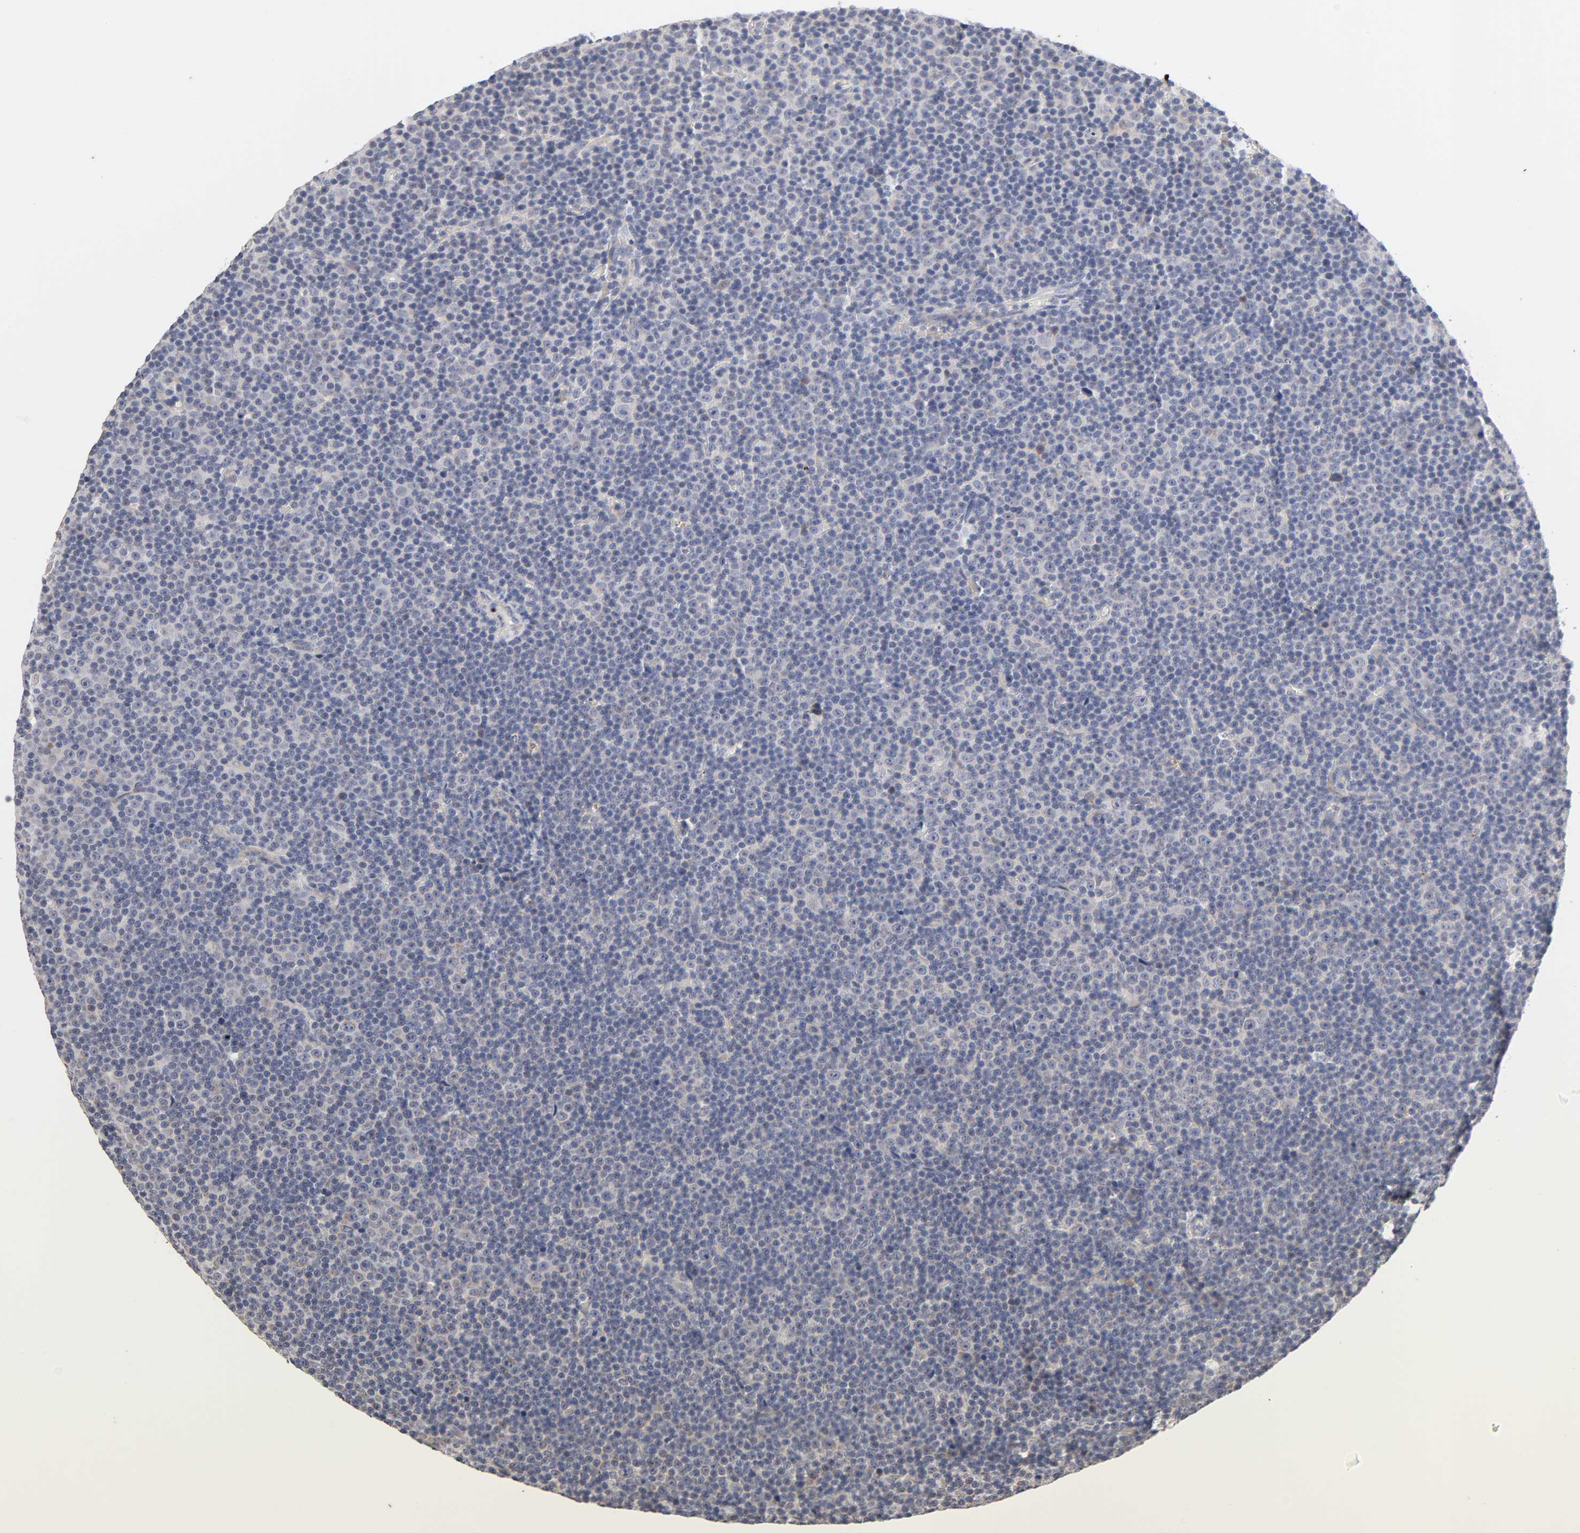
{"staining": {"intensity": "weak", "quantity": "25%-75%", "location": "cytoplasmic/membranous"}, "tissue": "lymphoma", "cell_type": "Tumor cells", "image_type": "cancer", "snomed": [{"axis": "morphology", "description": "Malignant lymphoma, non-Hodgkin's type, Low grade"}, {"axis": "topography", "description": "Lymph node"}], "caption": "This histopathology image displays immunohistochemistry (IHC) staining of human malignant lymphoma, non-Hodgkin's type (low-grade), with low weak cytoplasmic/membranous positivity in about 25%-75% of tumor cells.", "gene": "CXADR", "patient": {"sex": "female", "age": 67}}